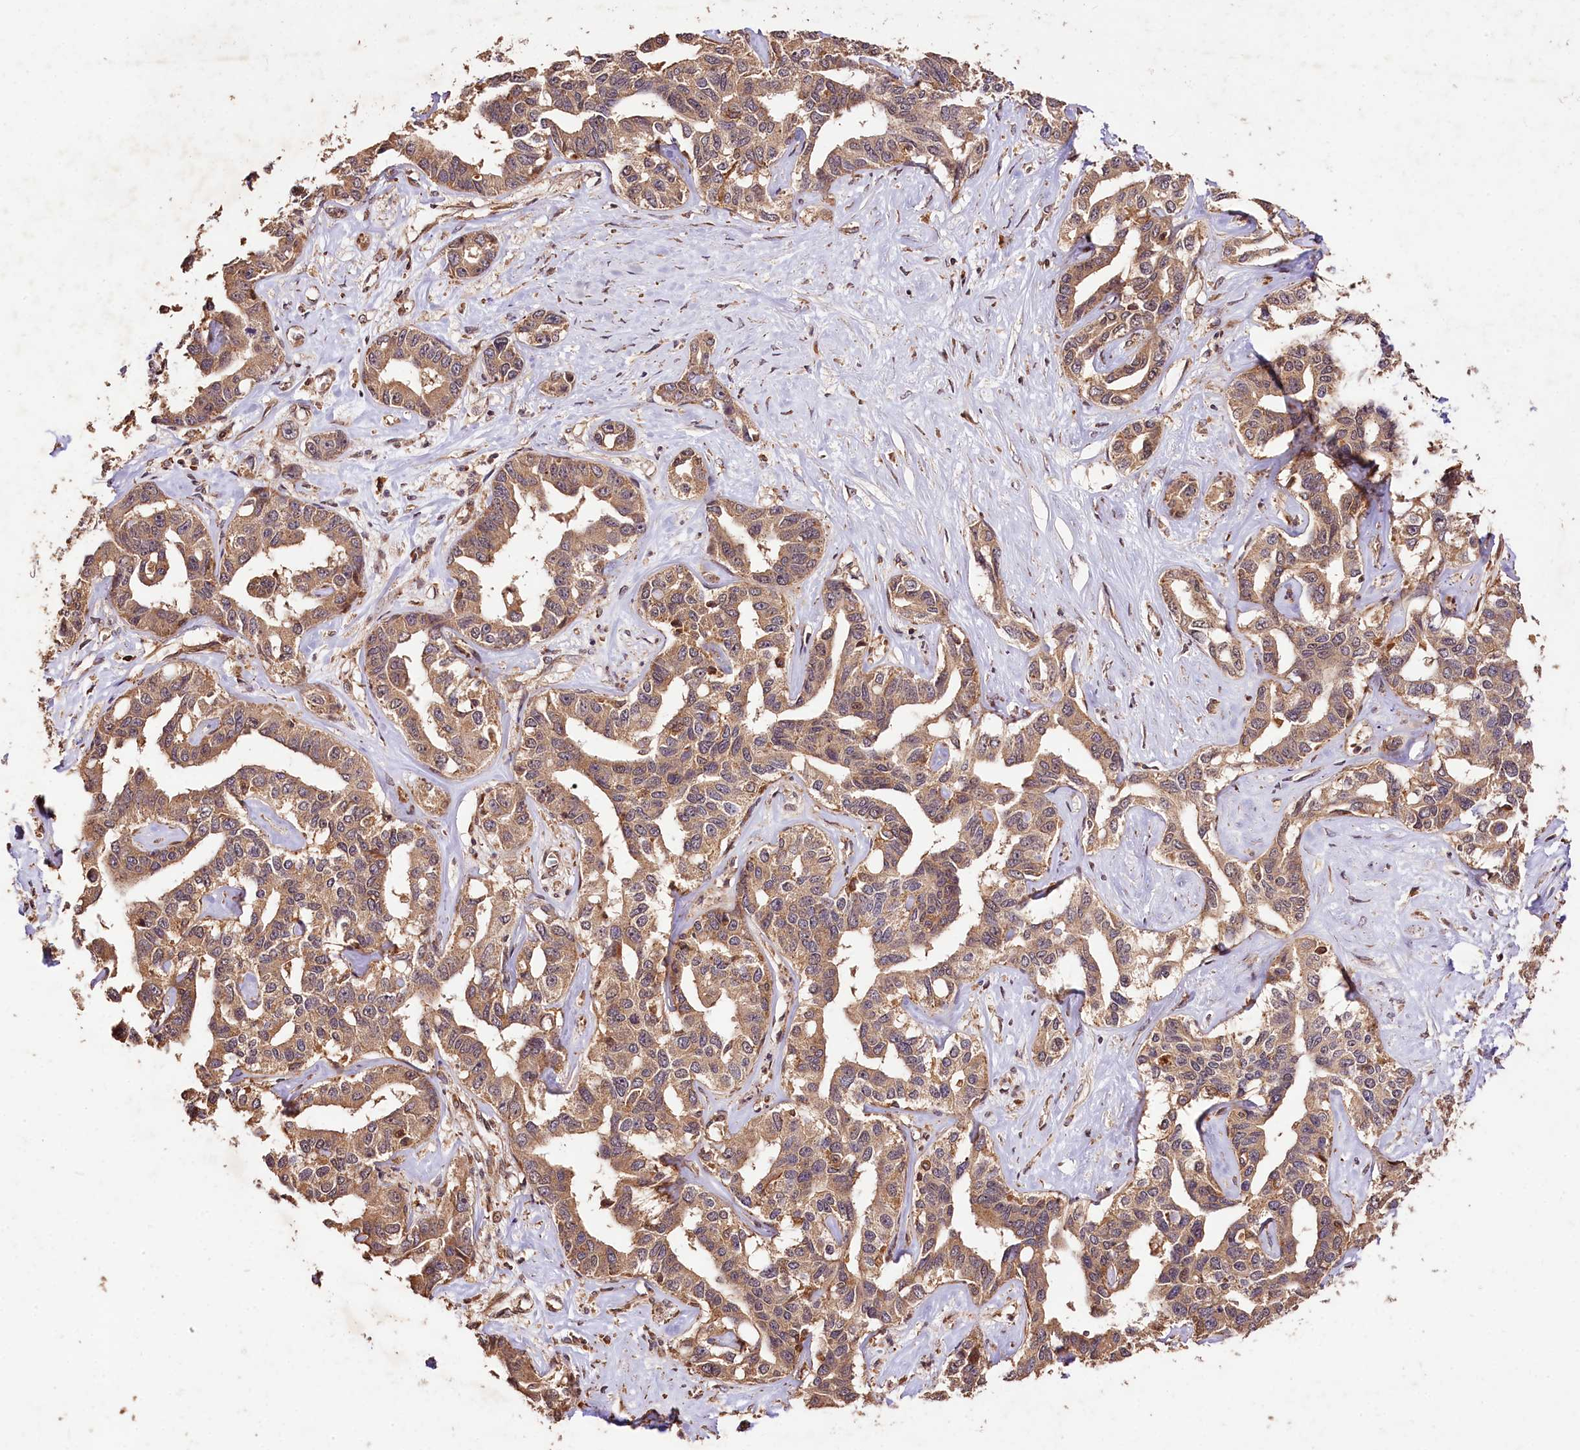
{"staining": {"intensity": "moderate", "quantity": ">75%", "location": "cytoplasmic/membranous"}, "tissue": "liver cancer", "cell_type": "Tumor cells", "image_type": "cancer", "snomed": [{"axis": "morphology", "description": "Cholangiocarcinoma"}, {"axis": "topography", "description": "Liver"}], "caption": "Tumor cells show medium levels of moderate cytoplasmic/membranous expression in approximately >75% of cells in cholangiocarcinoma (liver).", "gene": "KPTN", "patient": {"sex": "male", "age": 59}}